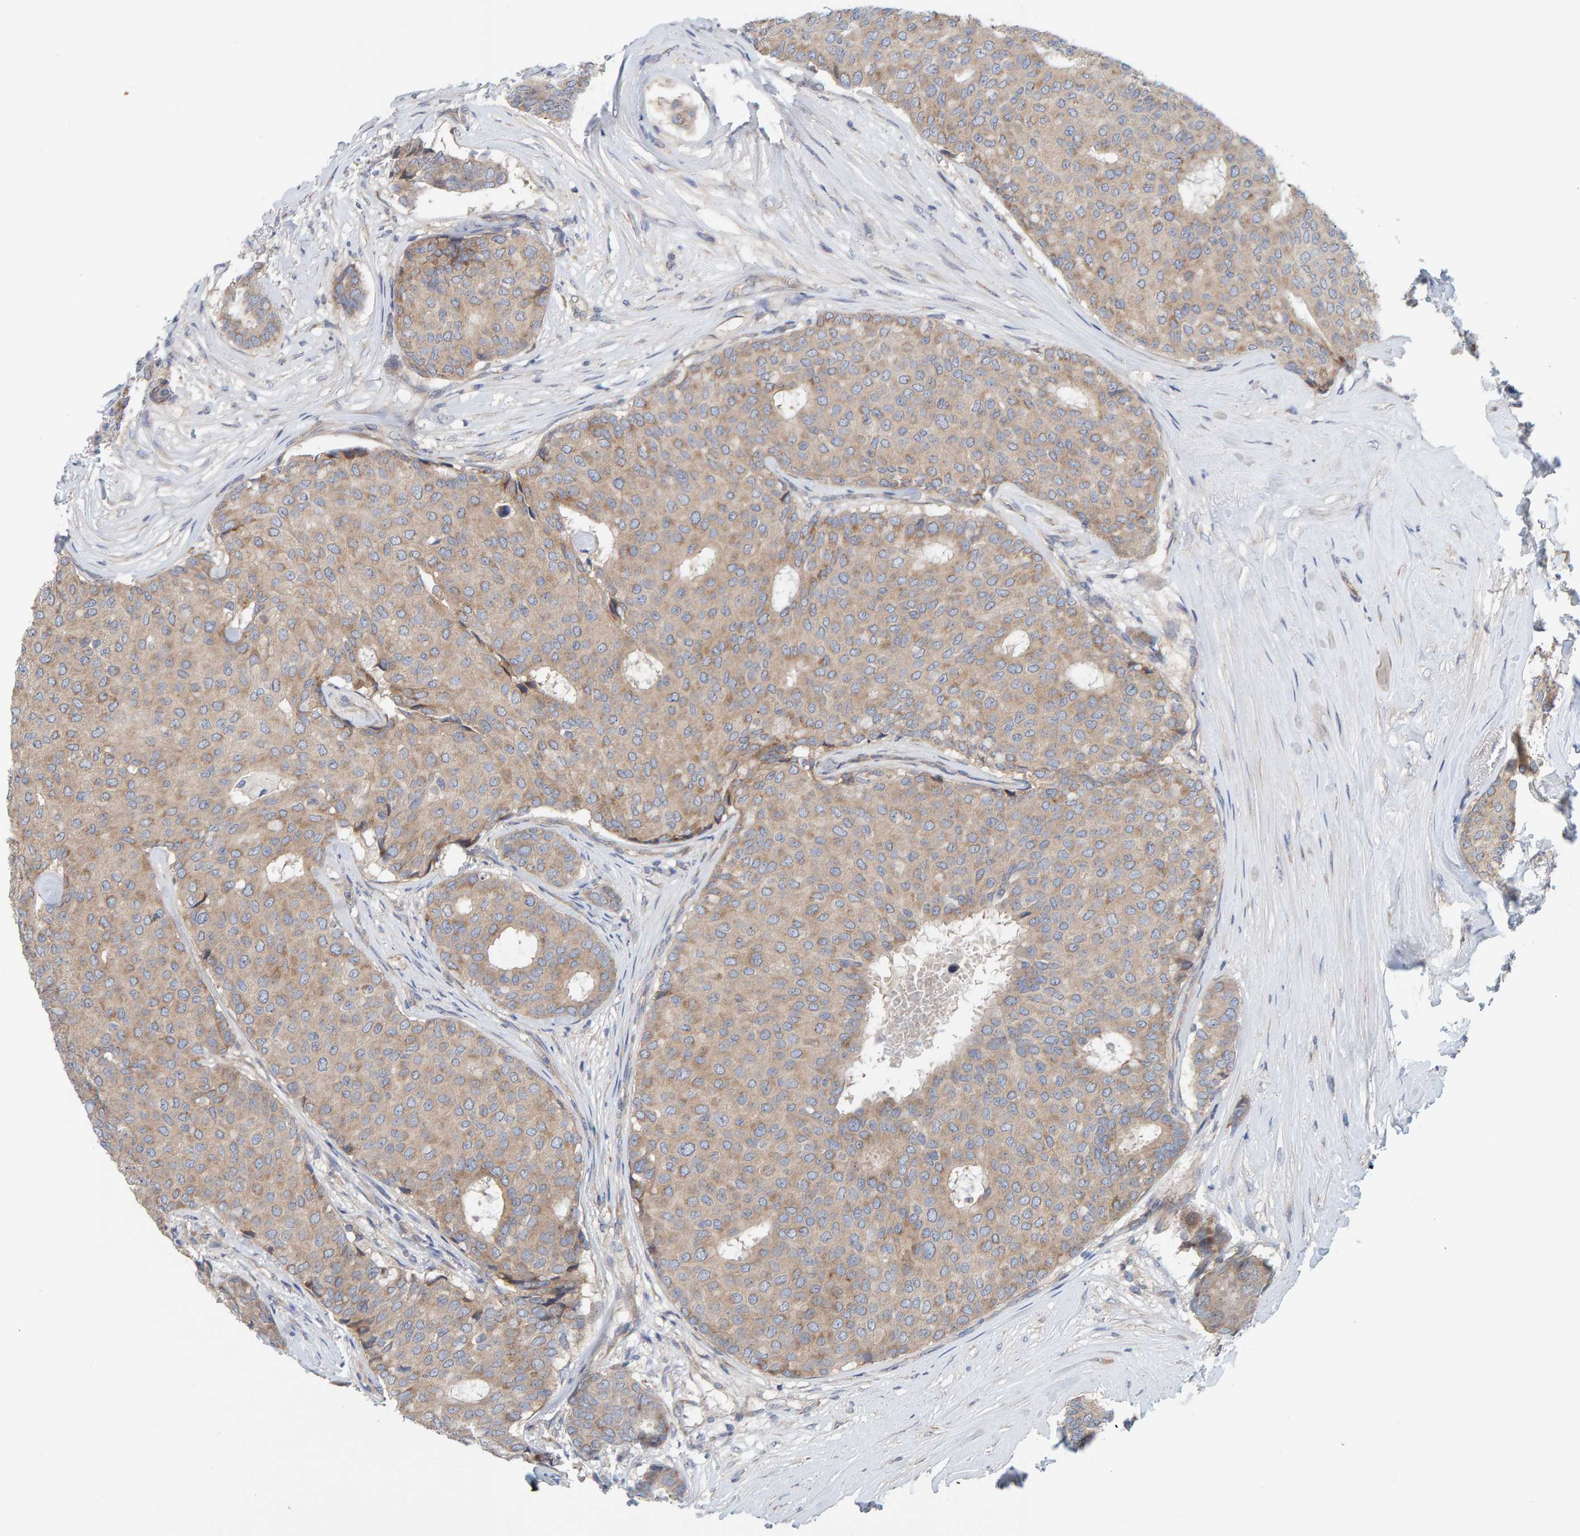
{"staining": {"intensity": "weak", "quantity": ">75%", "location": "cytoplasmic/membranous"}, "tissue": "breast cancer", "cell_type": "Tumor cells", "image_type": "cancer", "snomed": [{"axis": "morphology", "description": "Duct carcinoma"}, {"axis": "topography", "description": "Breast"}], "caption": "Immunohistochemical staining of human breast cancer demonstrates low levels of weak cytoplasmic/membranous positivity in about >75% of tumor cells.", "gene": "CCM2", "patient": {"sex": "female", "age": 75}}